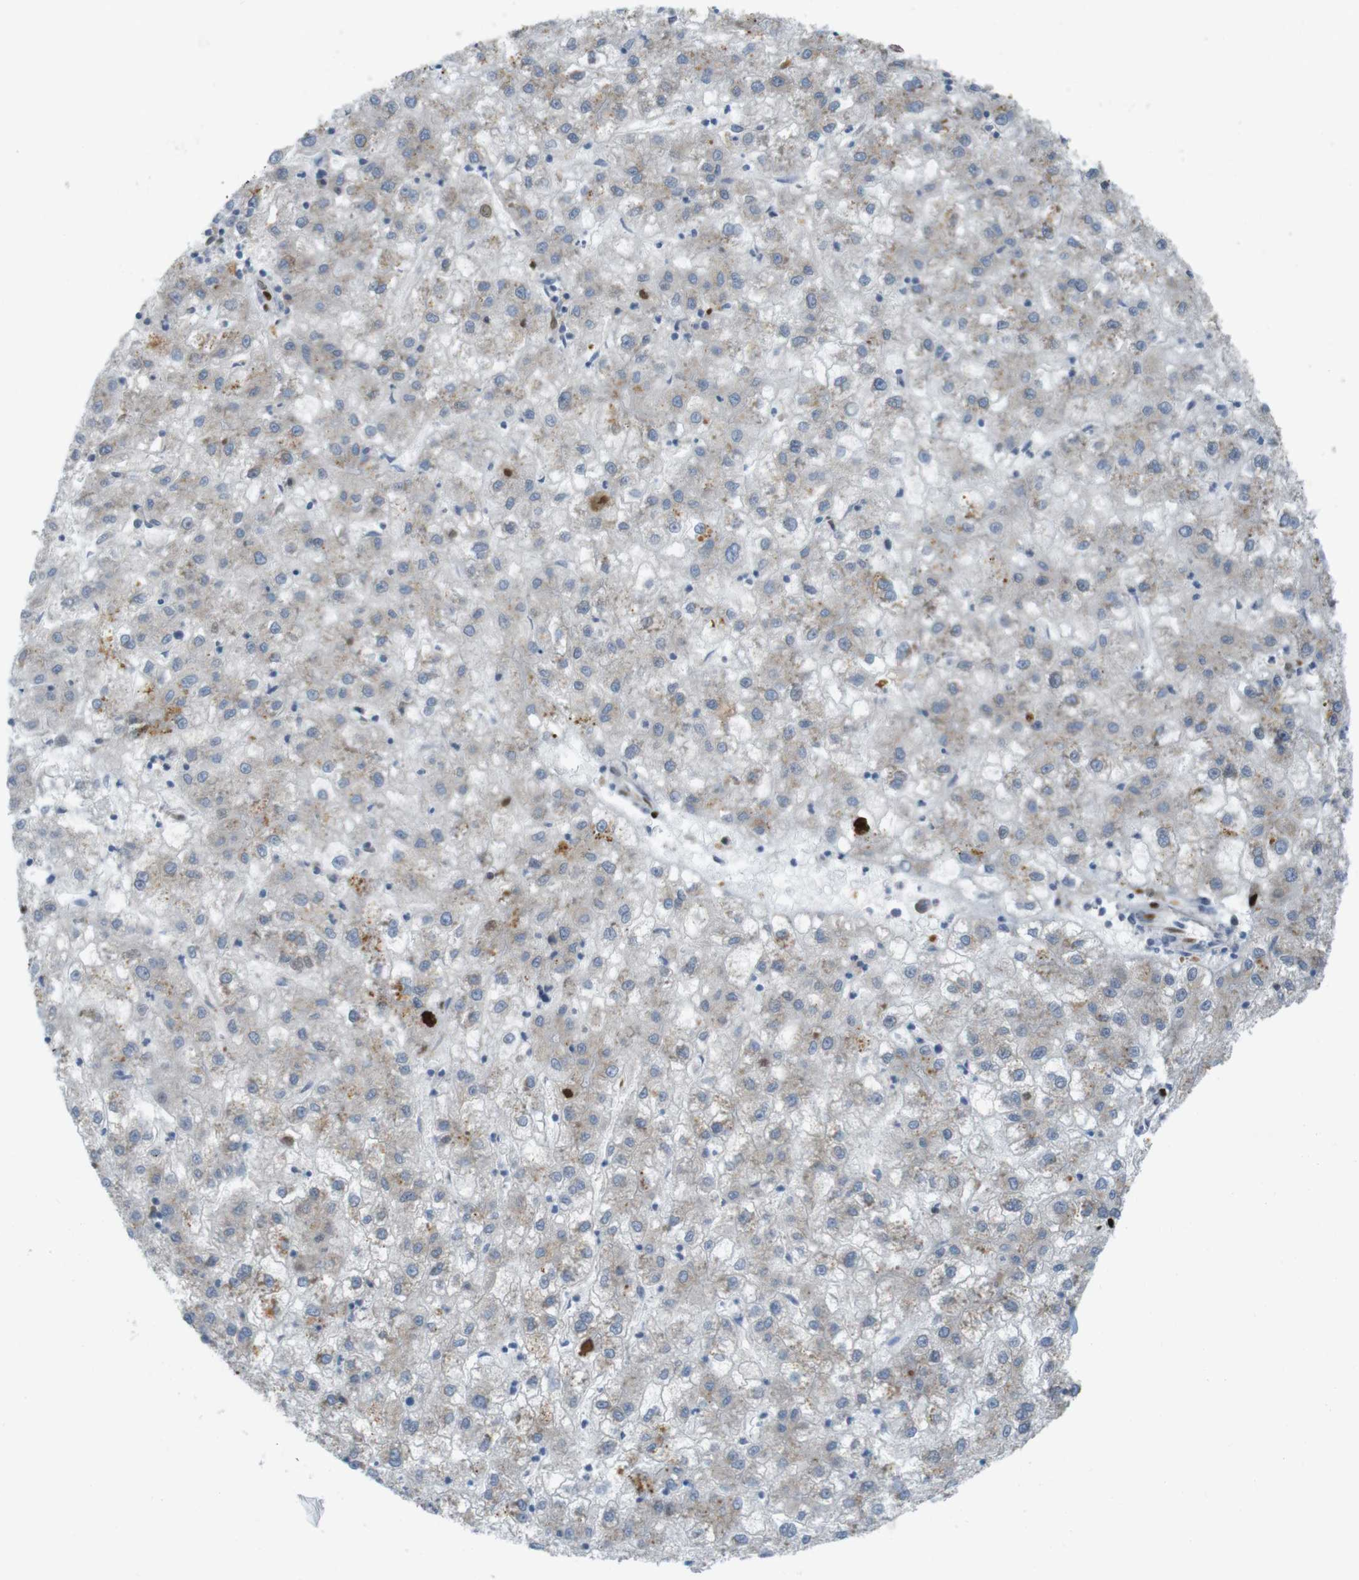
{"staining": {"intensity": "weak", "quantity": "<25%", "location": "cytoplasmic/membranous"}, "tissue": "liver cancer", "cell_type": "Tumor cells", "image_type": "cancer", "snomed": [{"axis": "morphology", "description": "Carcinoma, Hepatocellular, NOS"}, {"axis": "topography", "description": "Liver"}], "caption": "The image displays no staining of tumor cells in liver cancer.", "gene": "GJC3", "patient": {"sex": "male", "age": 72}}